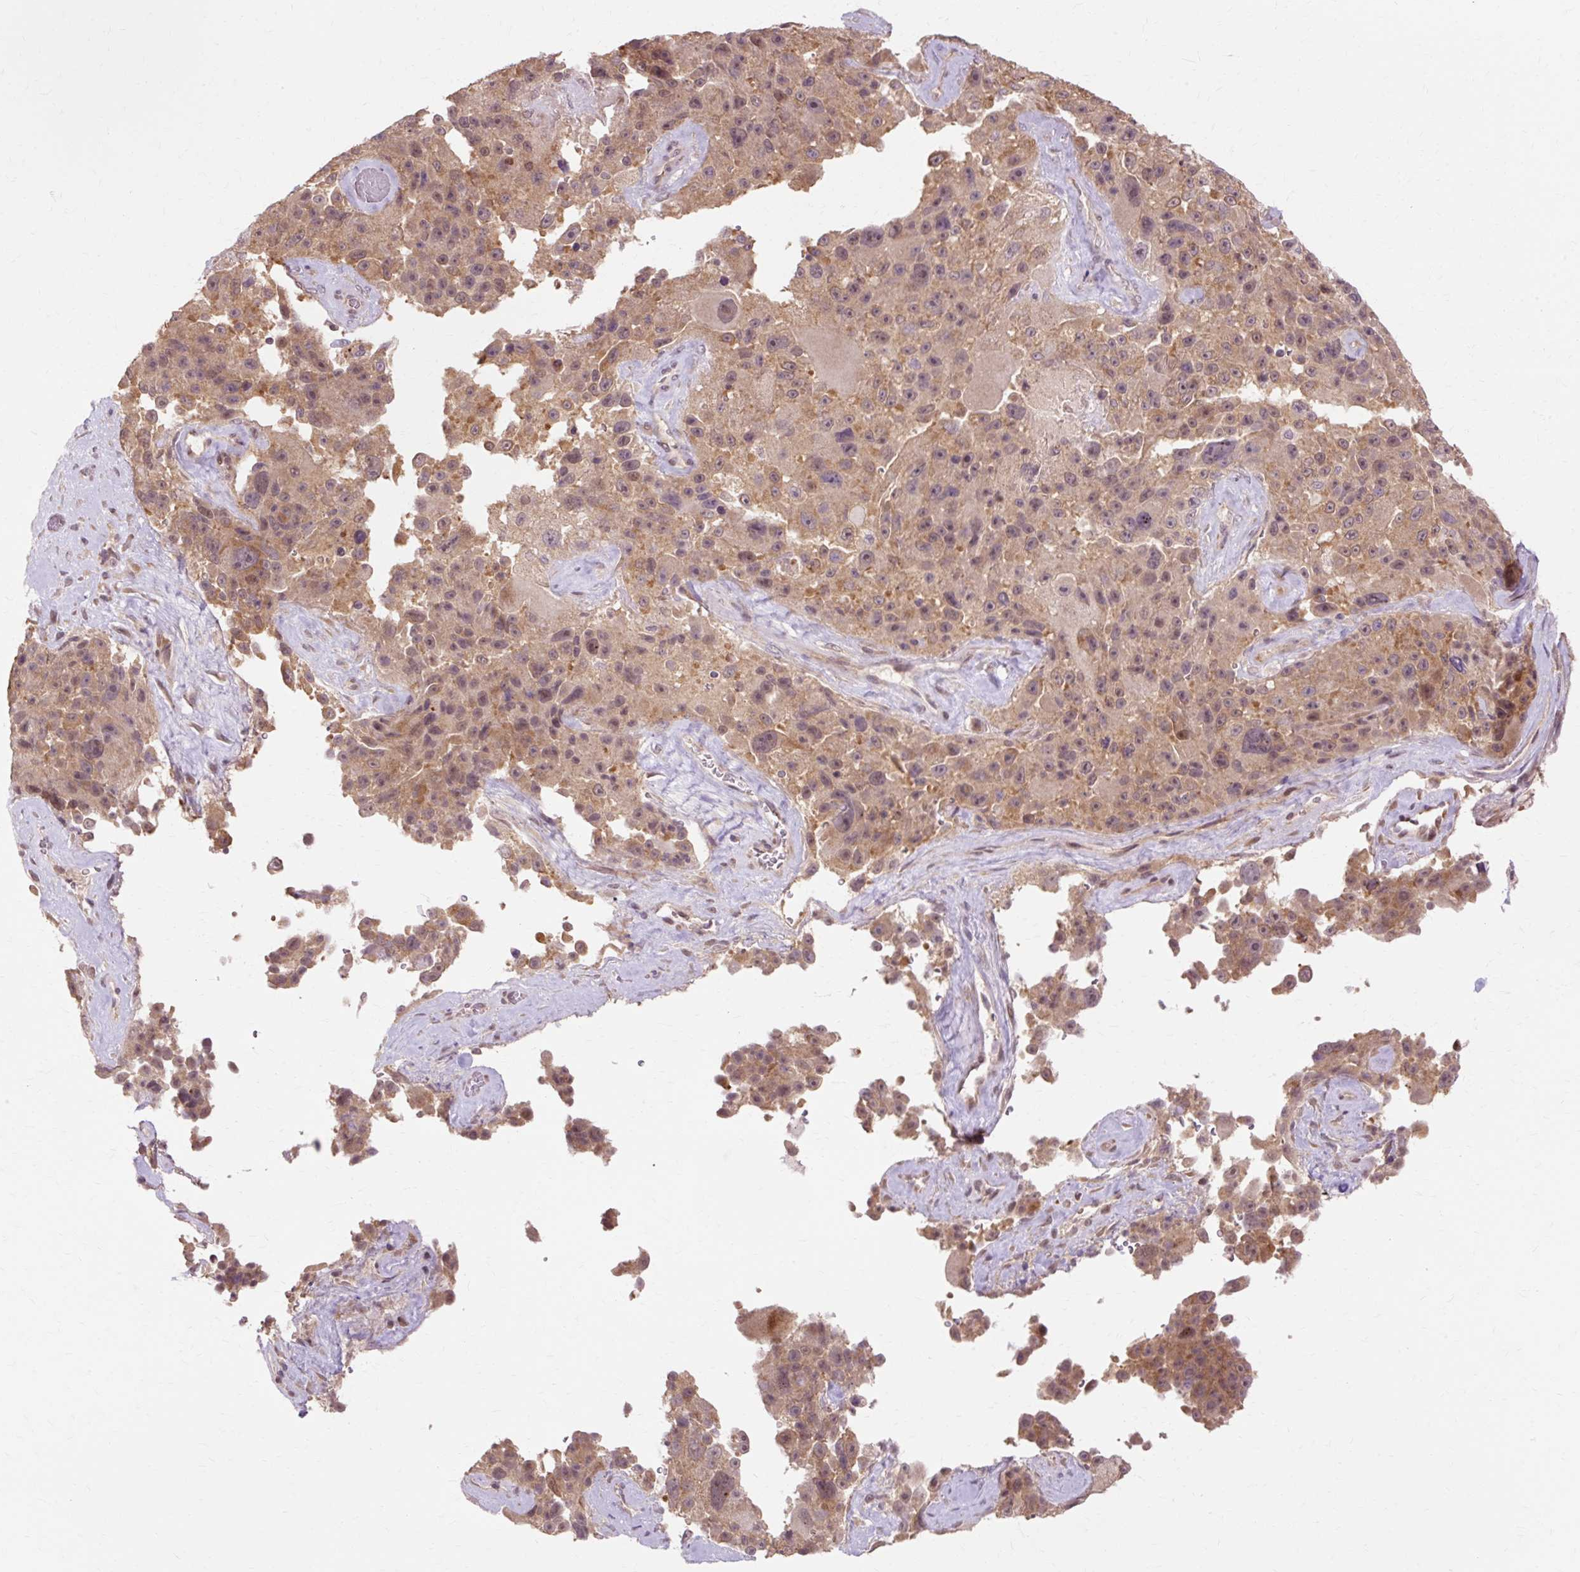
{"staining": {"intensity": "moderate", "quantity": ">75%", "location": "cytoplasmic/membranous,nuclear"}, "tissue": "melanoma", "cell_type": "Tumor cells", "image_type": "cancer", "snomed": [{"axis": "morphology", "description": "Malignant melanoma, Metastatic site"}, {"axis": "topography", "description": "Lymph node"}], "caption": "A medium amount of moderate cytoplasmic/membranous and nuclear positivity is identified in approximately >75% of tumor cells in melanoma tissue. (brown staining indicates protein expression, while blue staining denotes nuclei).", "gene": "GEMIN2", "patient": {"sex": "male", "age": 62}}